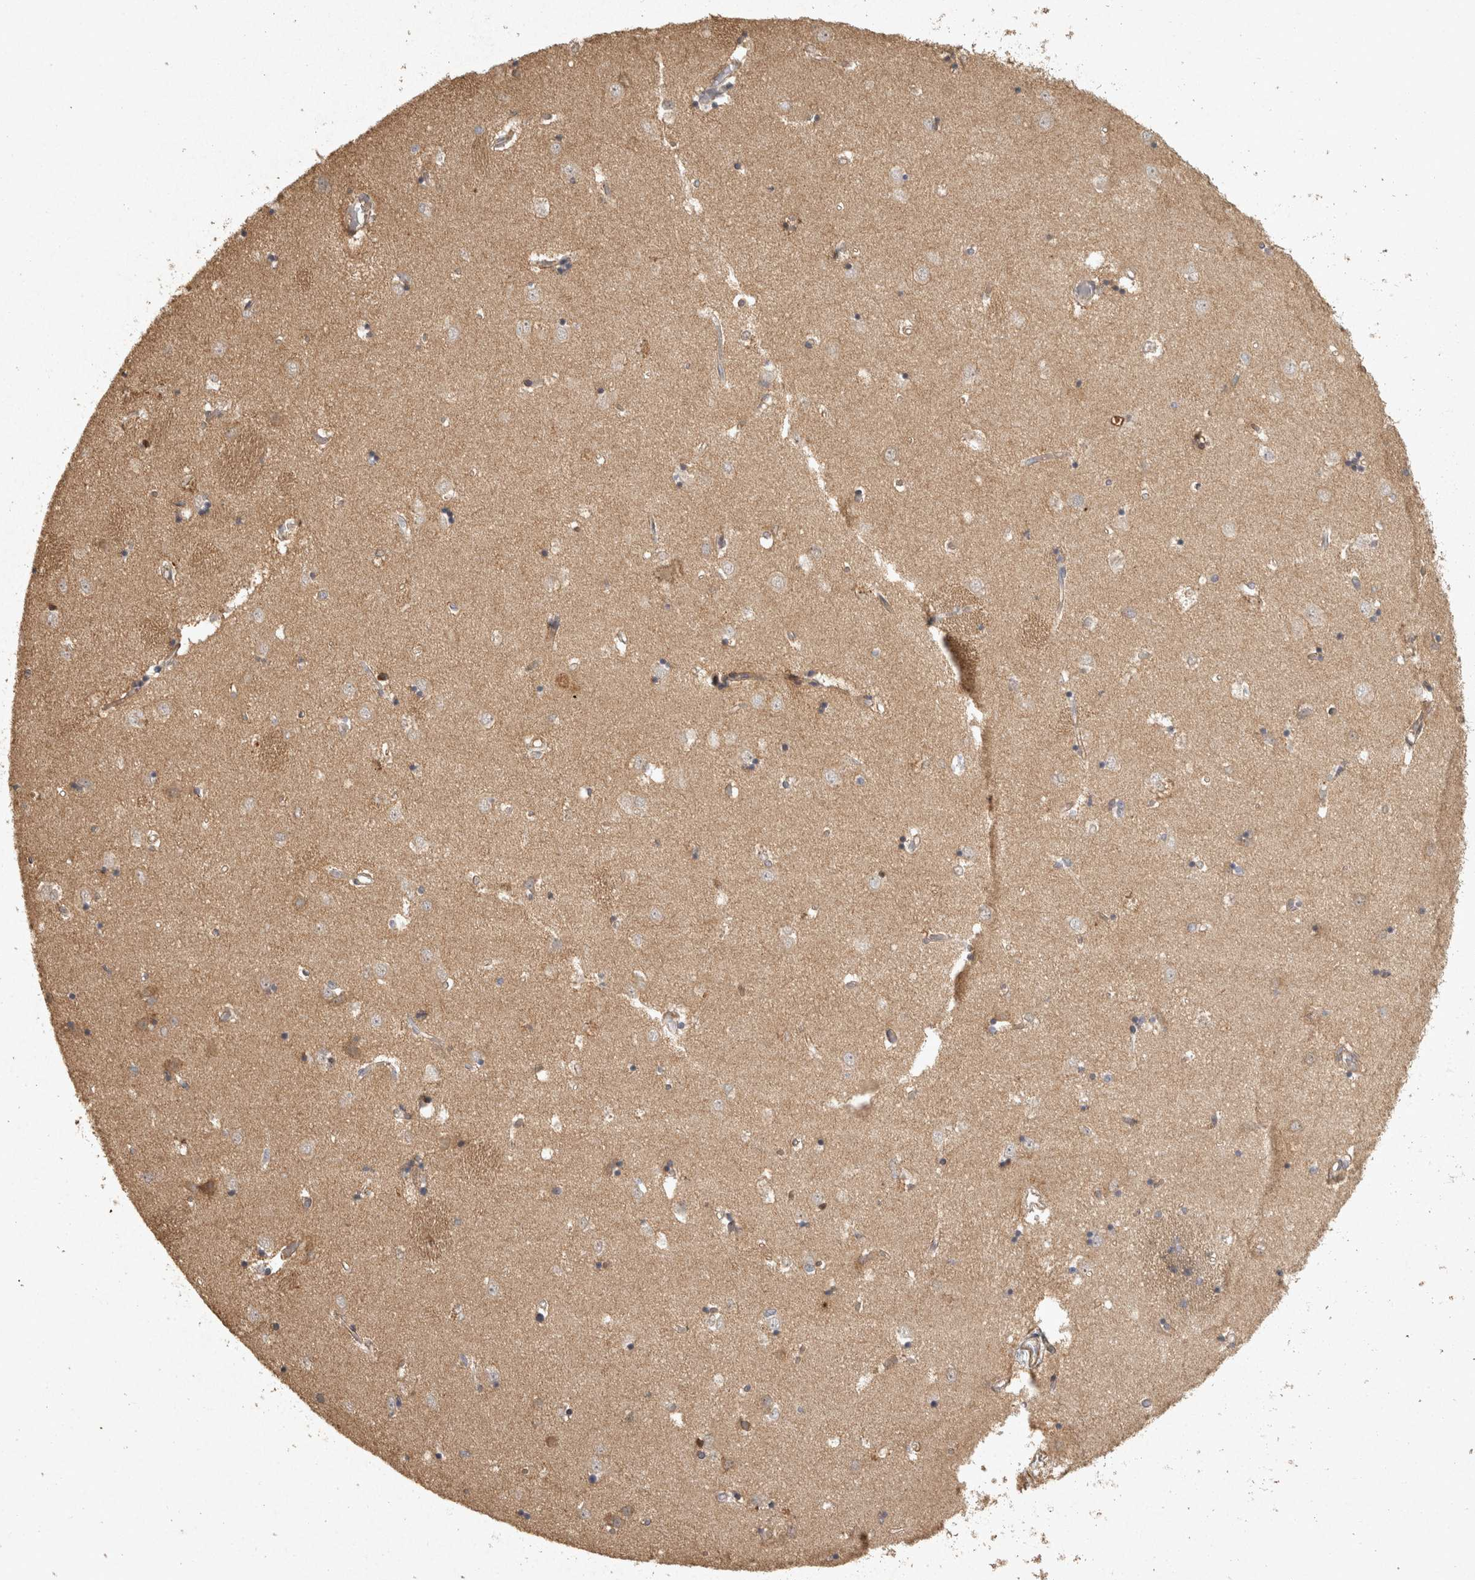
{"staining": {"intensity": "moderate", "quantity": "<25%", "location": "cytoplasmic/membranous"}, "tissue": "caudate", "cell_type": "Glial cells", "image_type": "normal", "snomed": [{"axis": "morphology", "description": "Normal tissue, NOS"}, {"axis": "topography", "description": "Lateral ventricle wall"}], "caption": "Protein staining demonstrates moderate cytoplasmic/membranous expression in approximately <25% of glial cells in unremarkable caudate.", "gene": "OSTN", "patient": {"sex": "male", "age": 45}}